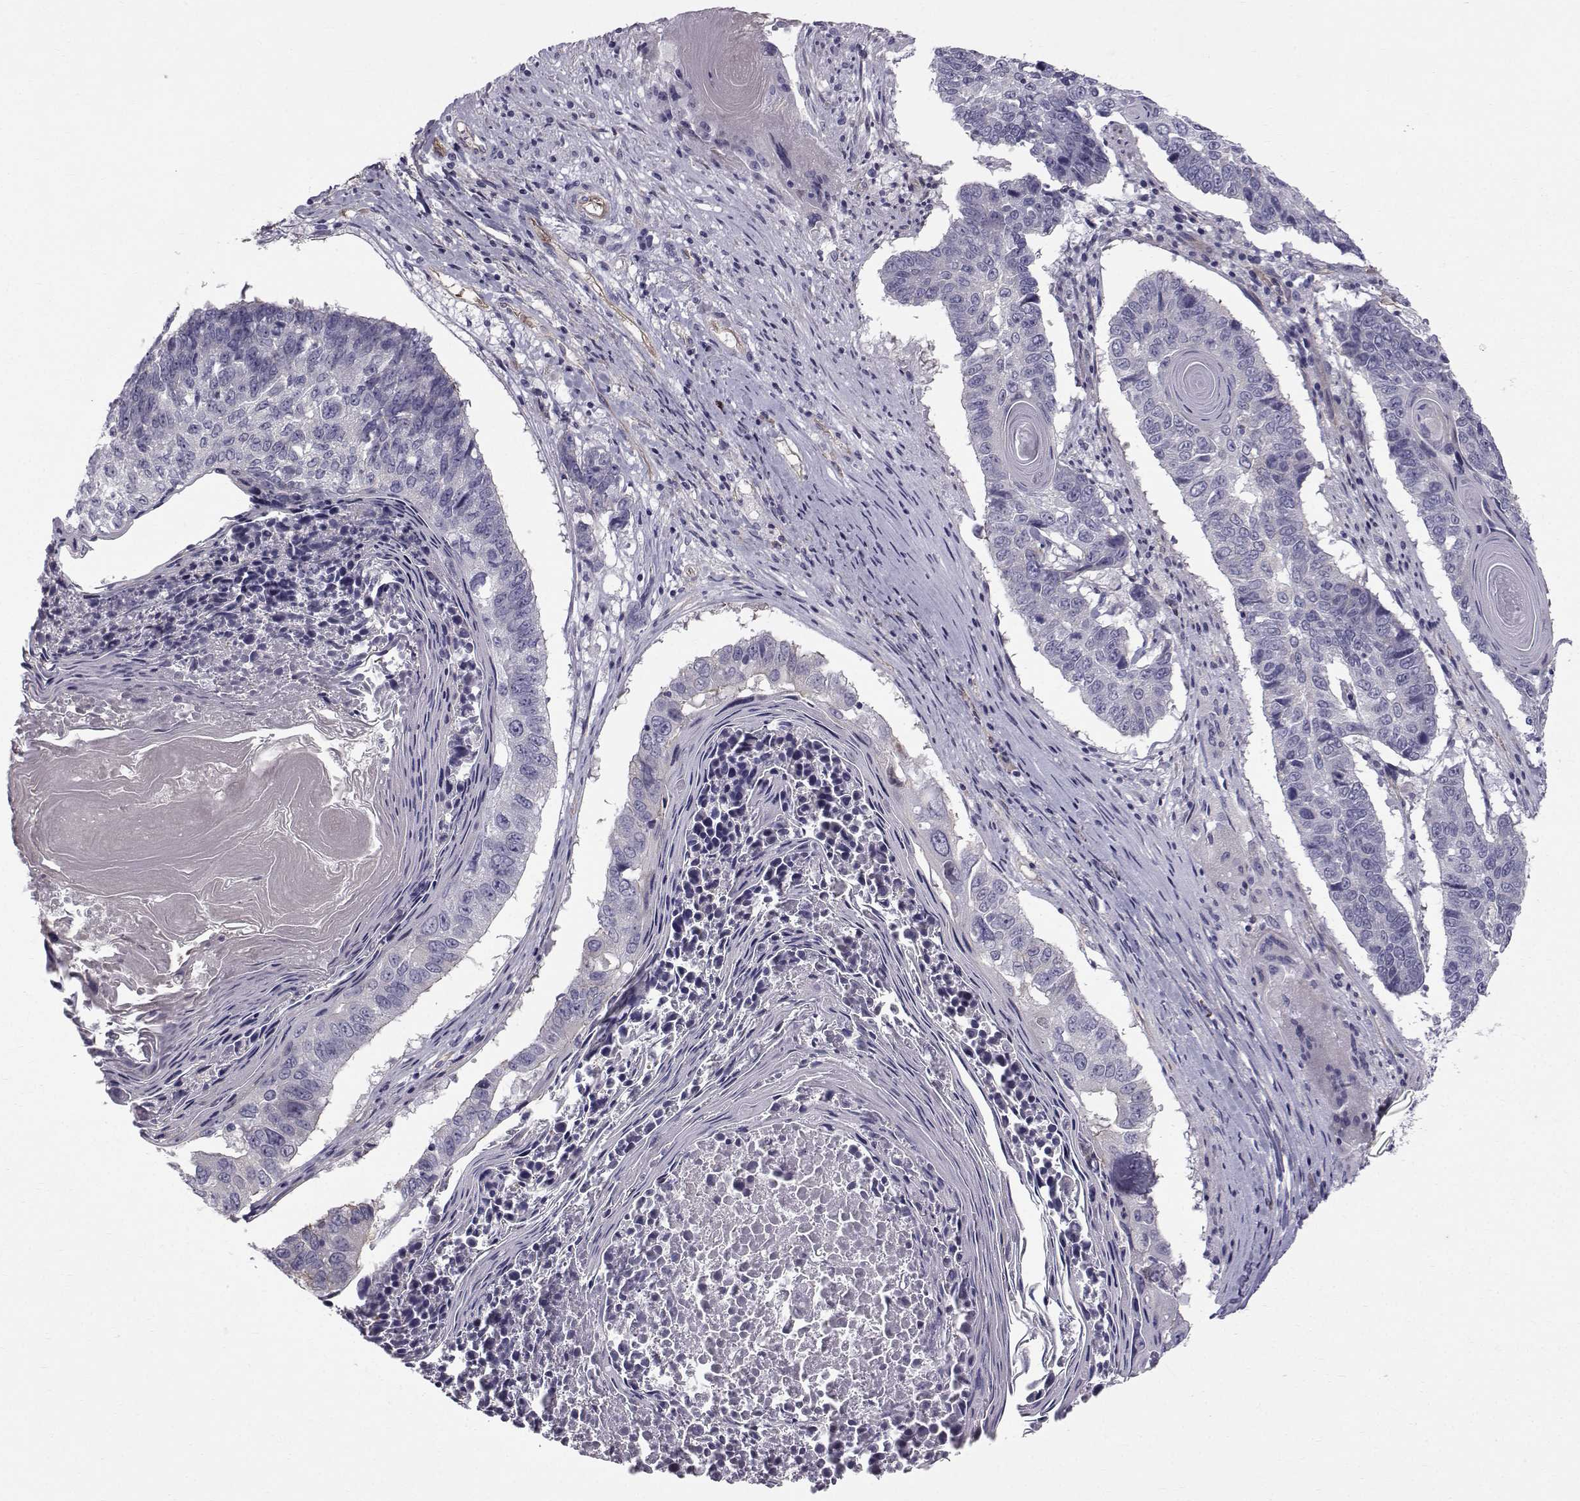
{"staining": {"intensity": "weak", "quantity": "<25%", "location": "cytoplasmic/membranous"}, "tissue": "lung cancer", "cell_type": "Tumor cells", "image_type": "cancer", "snomed": [{"axis": "morphology", "description": "Squamous cell carcinoma, NOS"}, {"axis": "topography", "description": "Lung"}], "caption": "An image of human lung cancer (squamous cell carcinoma) is negative for staining in tumor cells.", "gene": "QPCT", "patient": {"sex": "male", "age": 73}}